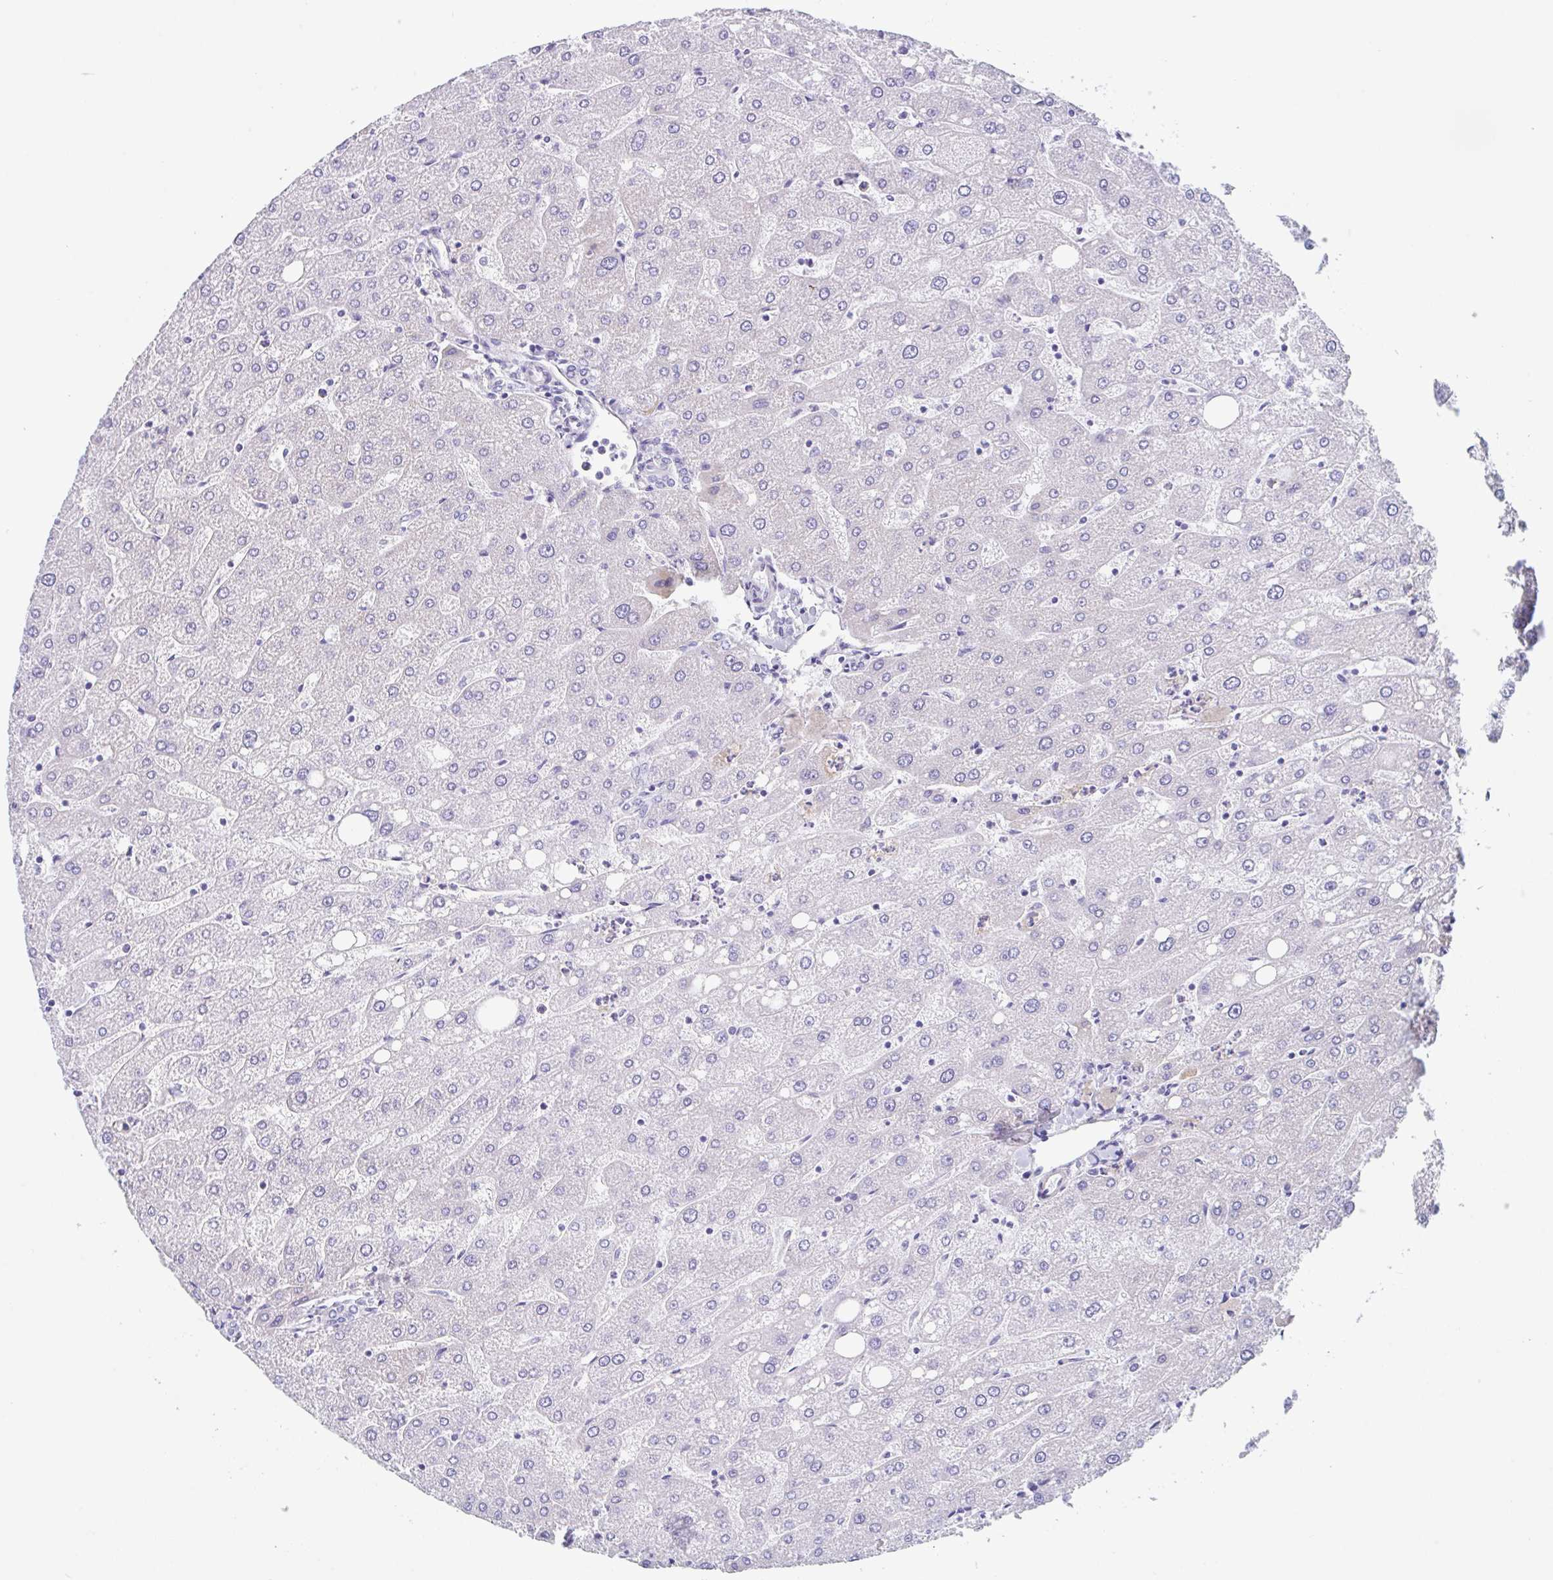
{"staining": {"intensity": "negative", "quantity": "none", "location": "none"}, "tissue": "liver", "cell_type": "Cholangiocytes", "image_type": "normal", "snomed": [{"axis": "morphology", "description": "Normal tissue, NOS"}, {"axis": "topography", "description": "Liver"}], "caption": "This is an IHC histopathology image of unremarkable liver. There is no expression in cholangiocytes.", "gene": "TAS2R41", "patient": {"sex": "male", "age": 67}}